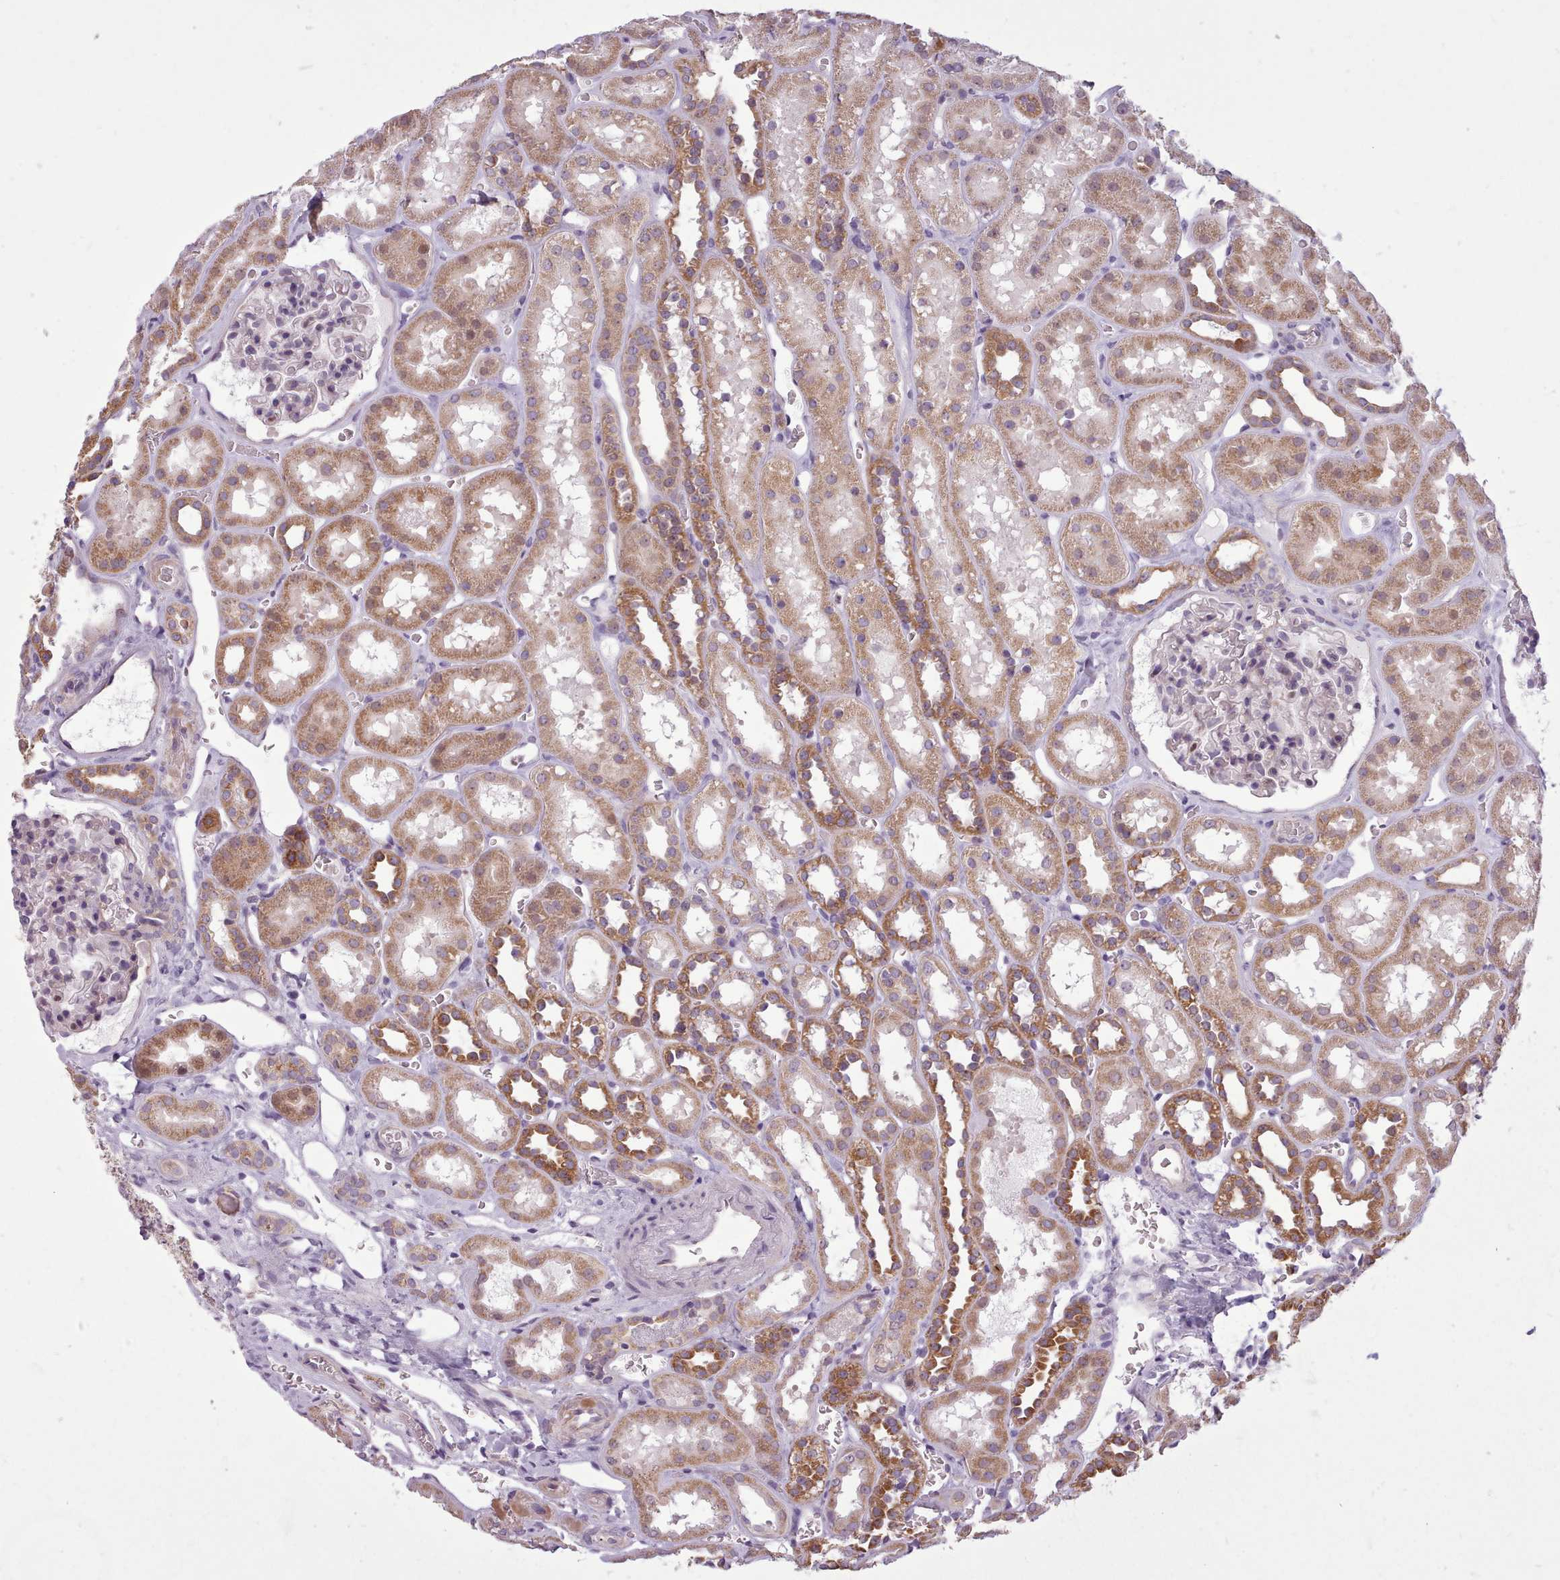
{"staining": {"intensity": "negative", "quantity": "none", "location": "none"}, "tissue": "kidney", "cell_type": "Cells in glomeruli", "image_type": "normal", "snomed": [{"axis": "morphology", "description": "Normal tissue, NOS"}, {"axis": "topography", "description": "Kidney"}], "caption": "This is an IHC micrograph of normal kidney. There is no expression in cells in glomeruli.", "gene": "SLURP1", "patient": {"sex": "female", "age": 41}}